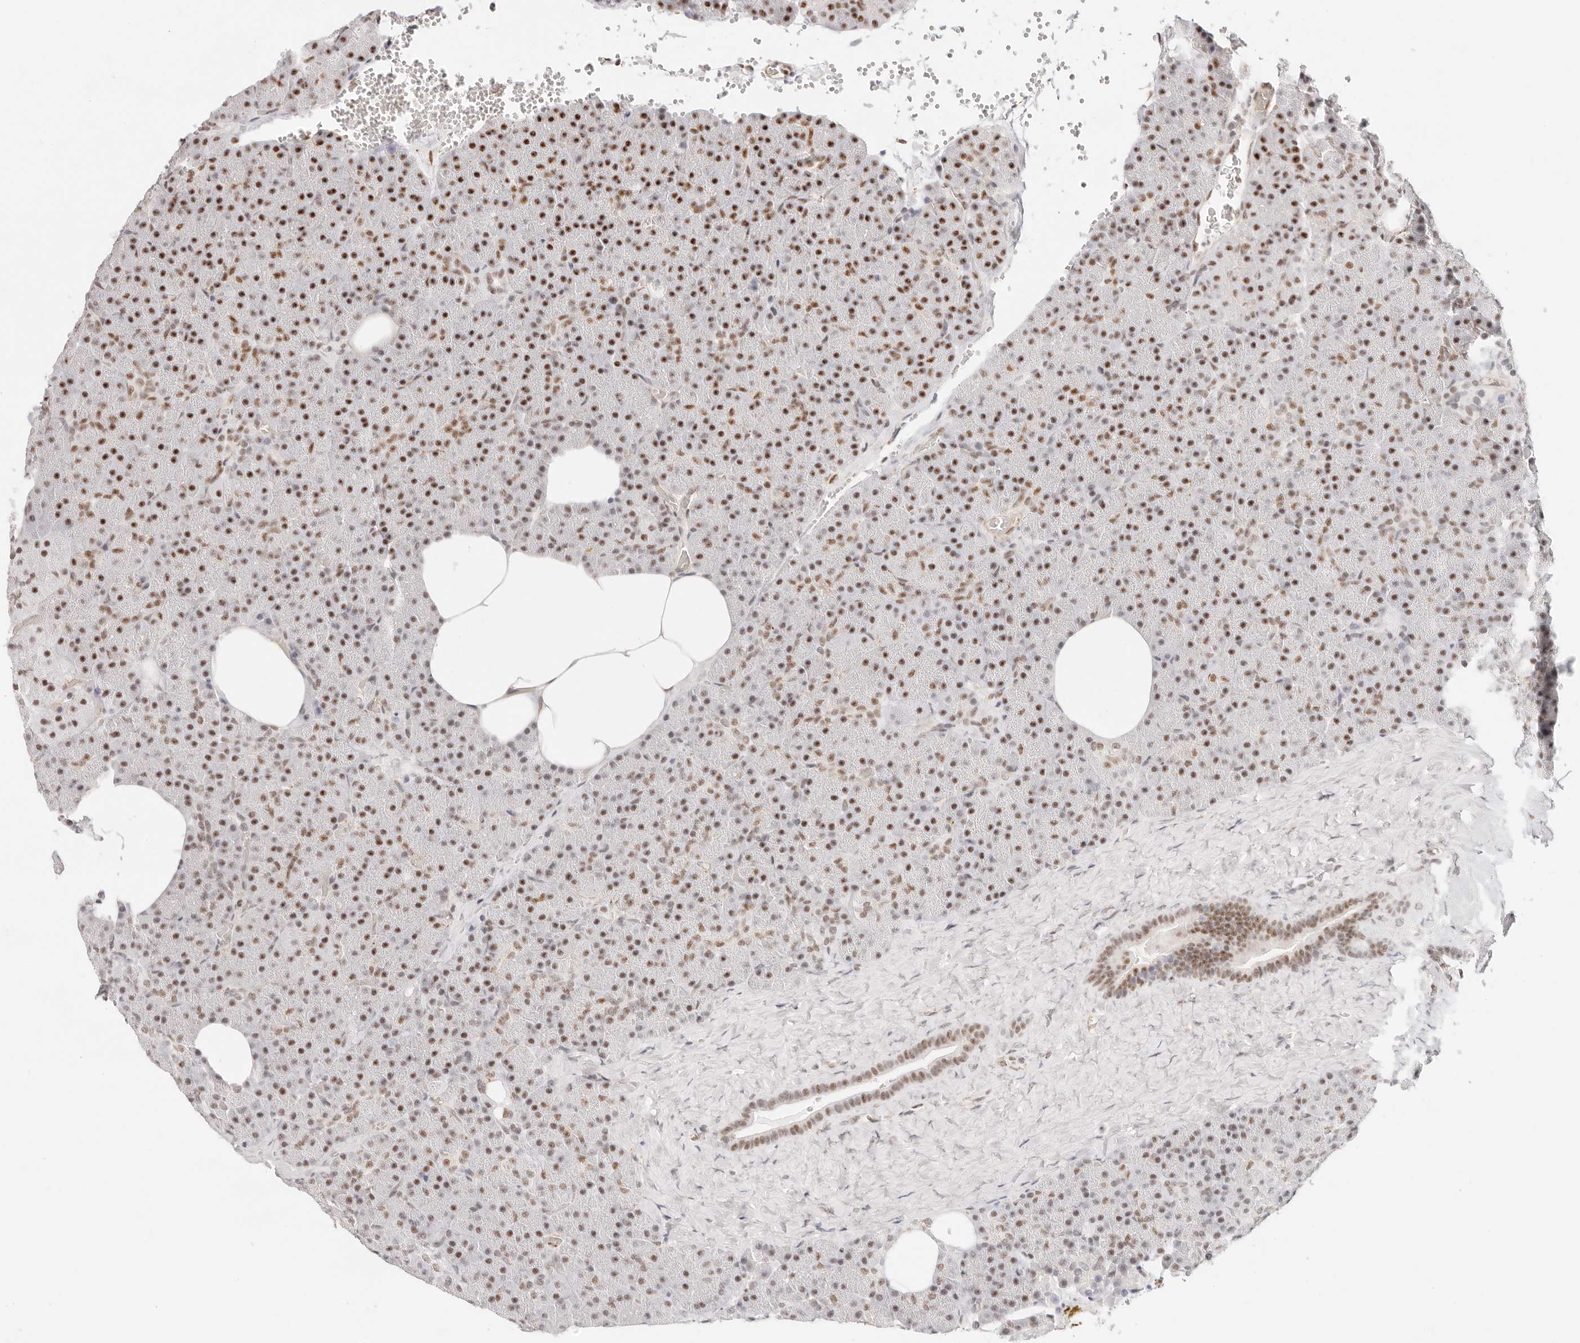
{"staining": {"intensity": "moderate", "quantity": "25%-75%", "location": "nuclear"}, "tissue": "pancreas", "cell_type": "Exocrine glandular cells", "image_type": "normal", "snomed": [{"axis": "morphology", "description": "Normal tissue, NOS"}, {"axis": "morphology", "description": "Carcinoid, malignant, NOS"}, {"axis": "topography", "description": "Pancreas"}], "caption": "Immunohistochemistry (IHC) staining of unremarkable pancreas, which exhibits medium levels of moderate nuclear staining in about 25%-75% of exocrine glandular cells indicating moderate nuclear protein expression. The staining was performed using DAB (3,3'-diaminobenzidine) (brown) for protein detection and nuclei were counterstained in hematoxylin (blue).", "gene": "ZC3H11A", "patient": {"sex": "female", "age": 35}}